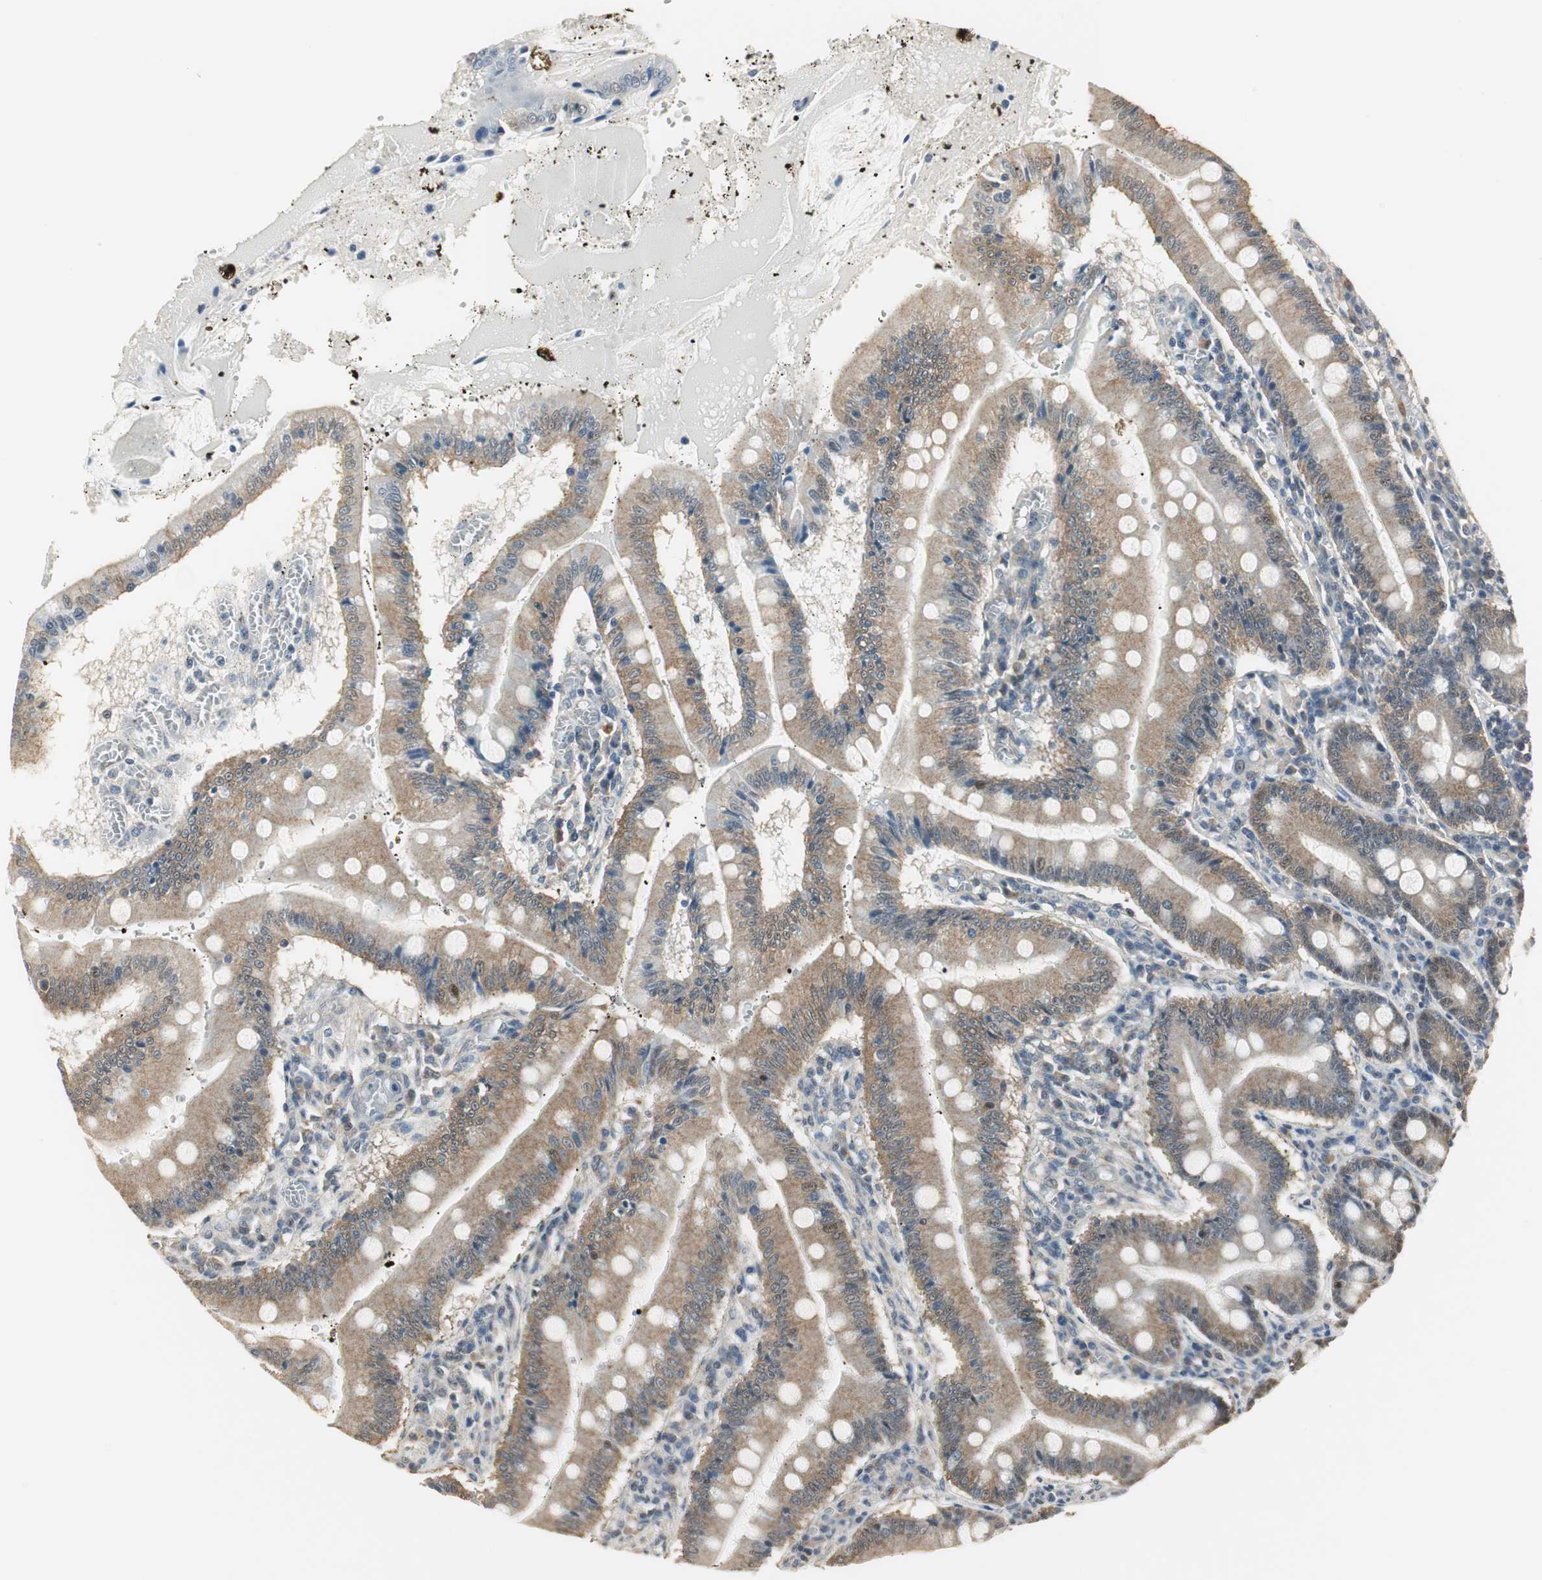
{"staining": {"intensity": "weak", "quantity": ">75%", "location": "cytoplasmic/membranous"}, "tissue": "small intestine", "cell_type": "Glandular cells", "image_type": "normal", "snomed": [{"axis": "morphology", "description": "Normal tissue, NOS"}, {"axis": "topography", "description": "Small intestine"}], "caption": "Glandular cells demonstrate low levels of weak cytoplasmic/membranous expression in approximately >75% of cells in benign human small intestine. Nuclei are stained in blue.", "gene": "CCT5", "patient": {"sex": "male", "age": 71}}